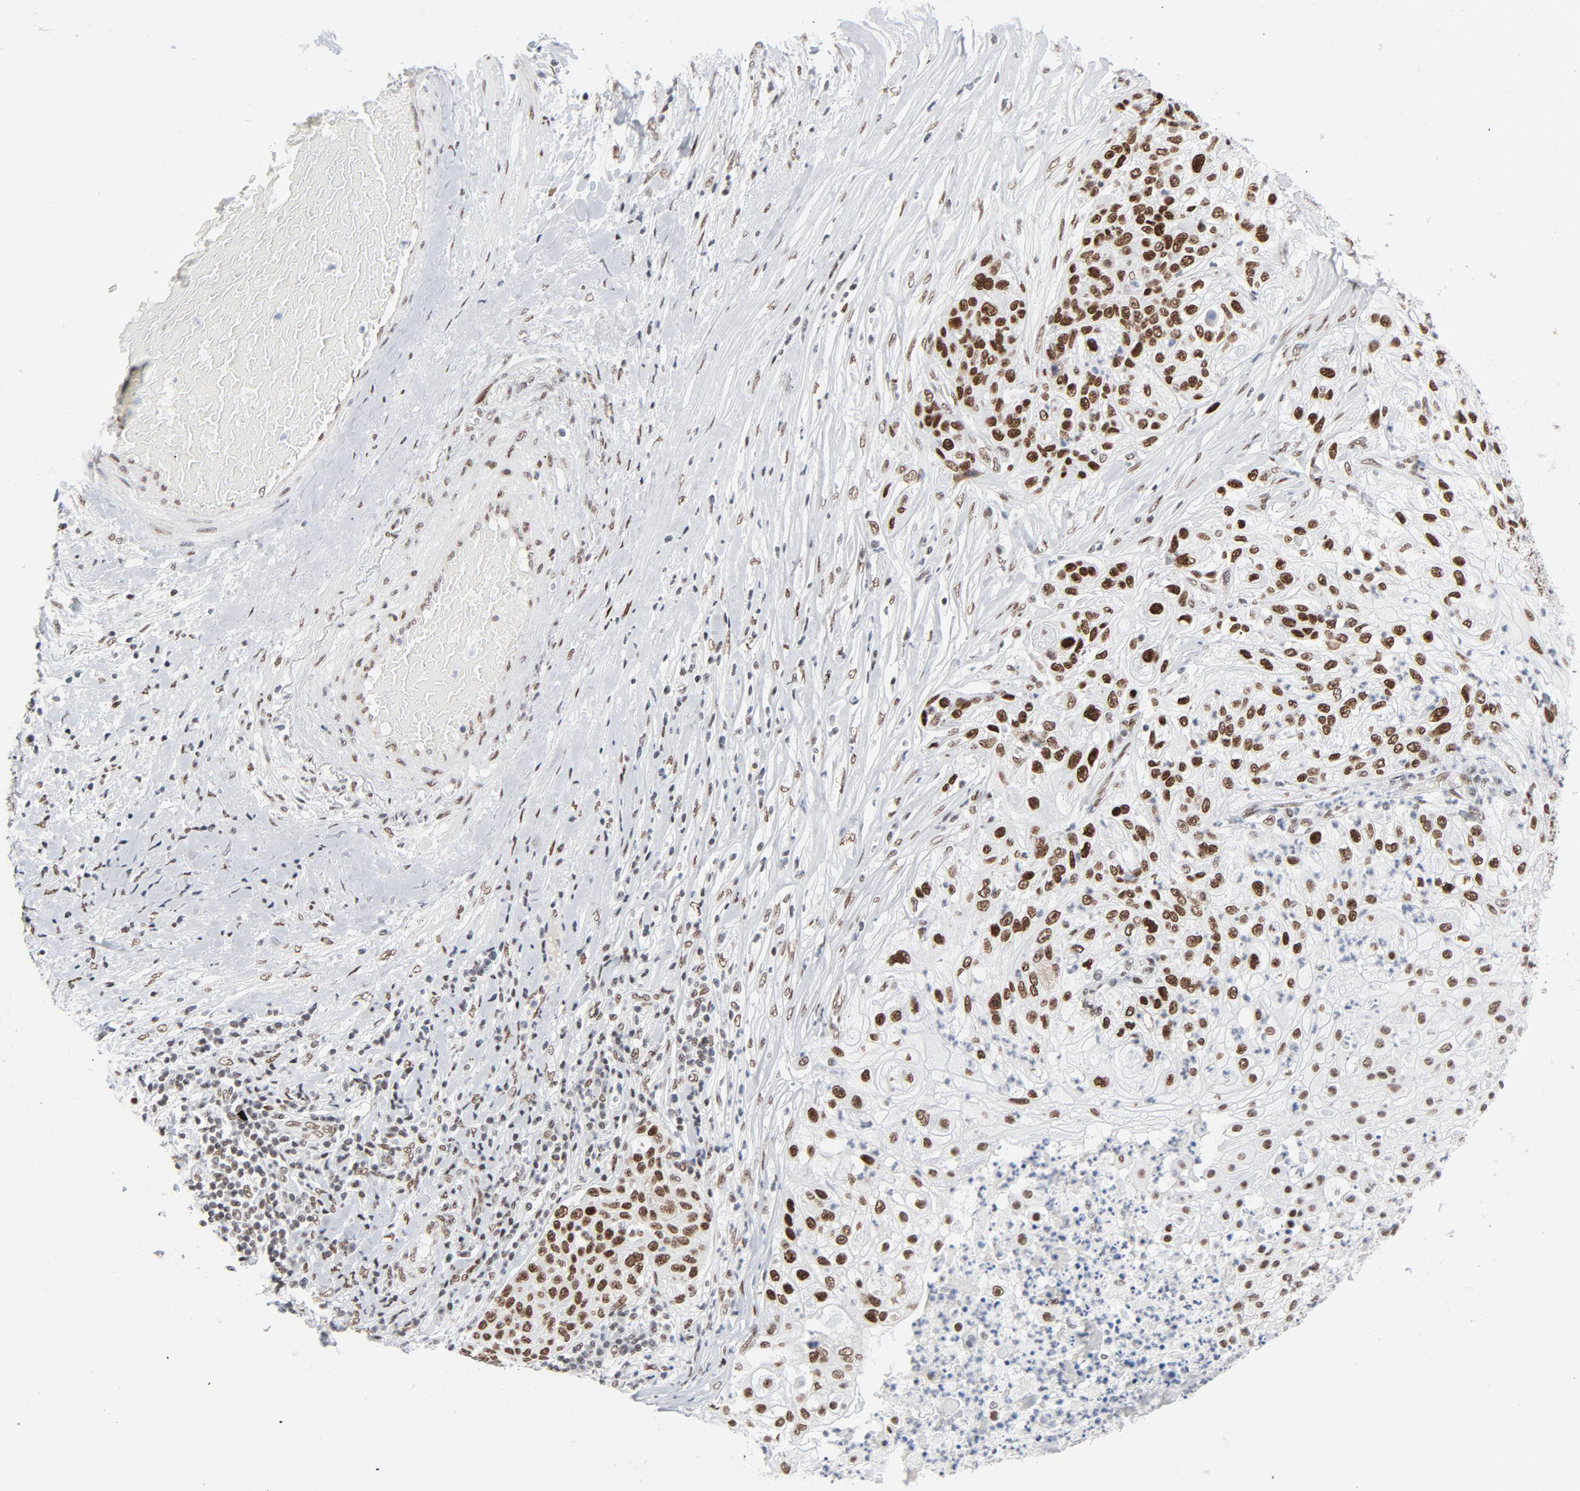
{"staining": {"intensity": "strong", "quantity": ">75%", "location": "nuclear"}, "tissue": "lung cancer", "cell_type": "Tumor cells", "image_type": "cancer", "snomed": [{"axis": "morphology", "description": "Inflammation, NOS"}, {"axis": "morphology", "description": "Squamous cell carcinoma, NOS"}, {"axis": "topography", "description": "Lymph node"}, {"axis": "topography", "description": "Soft tissue"}, {"axis": "topography", "description": "Lung"}], "caption": "An image of lung cancer (squamous cell carcinoma) stained for a protein exhibits strong nuclear brown staining in tumor cells.", "gene": "HSF1", "patient": {"sex": "male", "age": 66}}